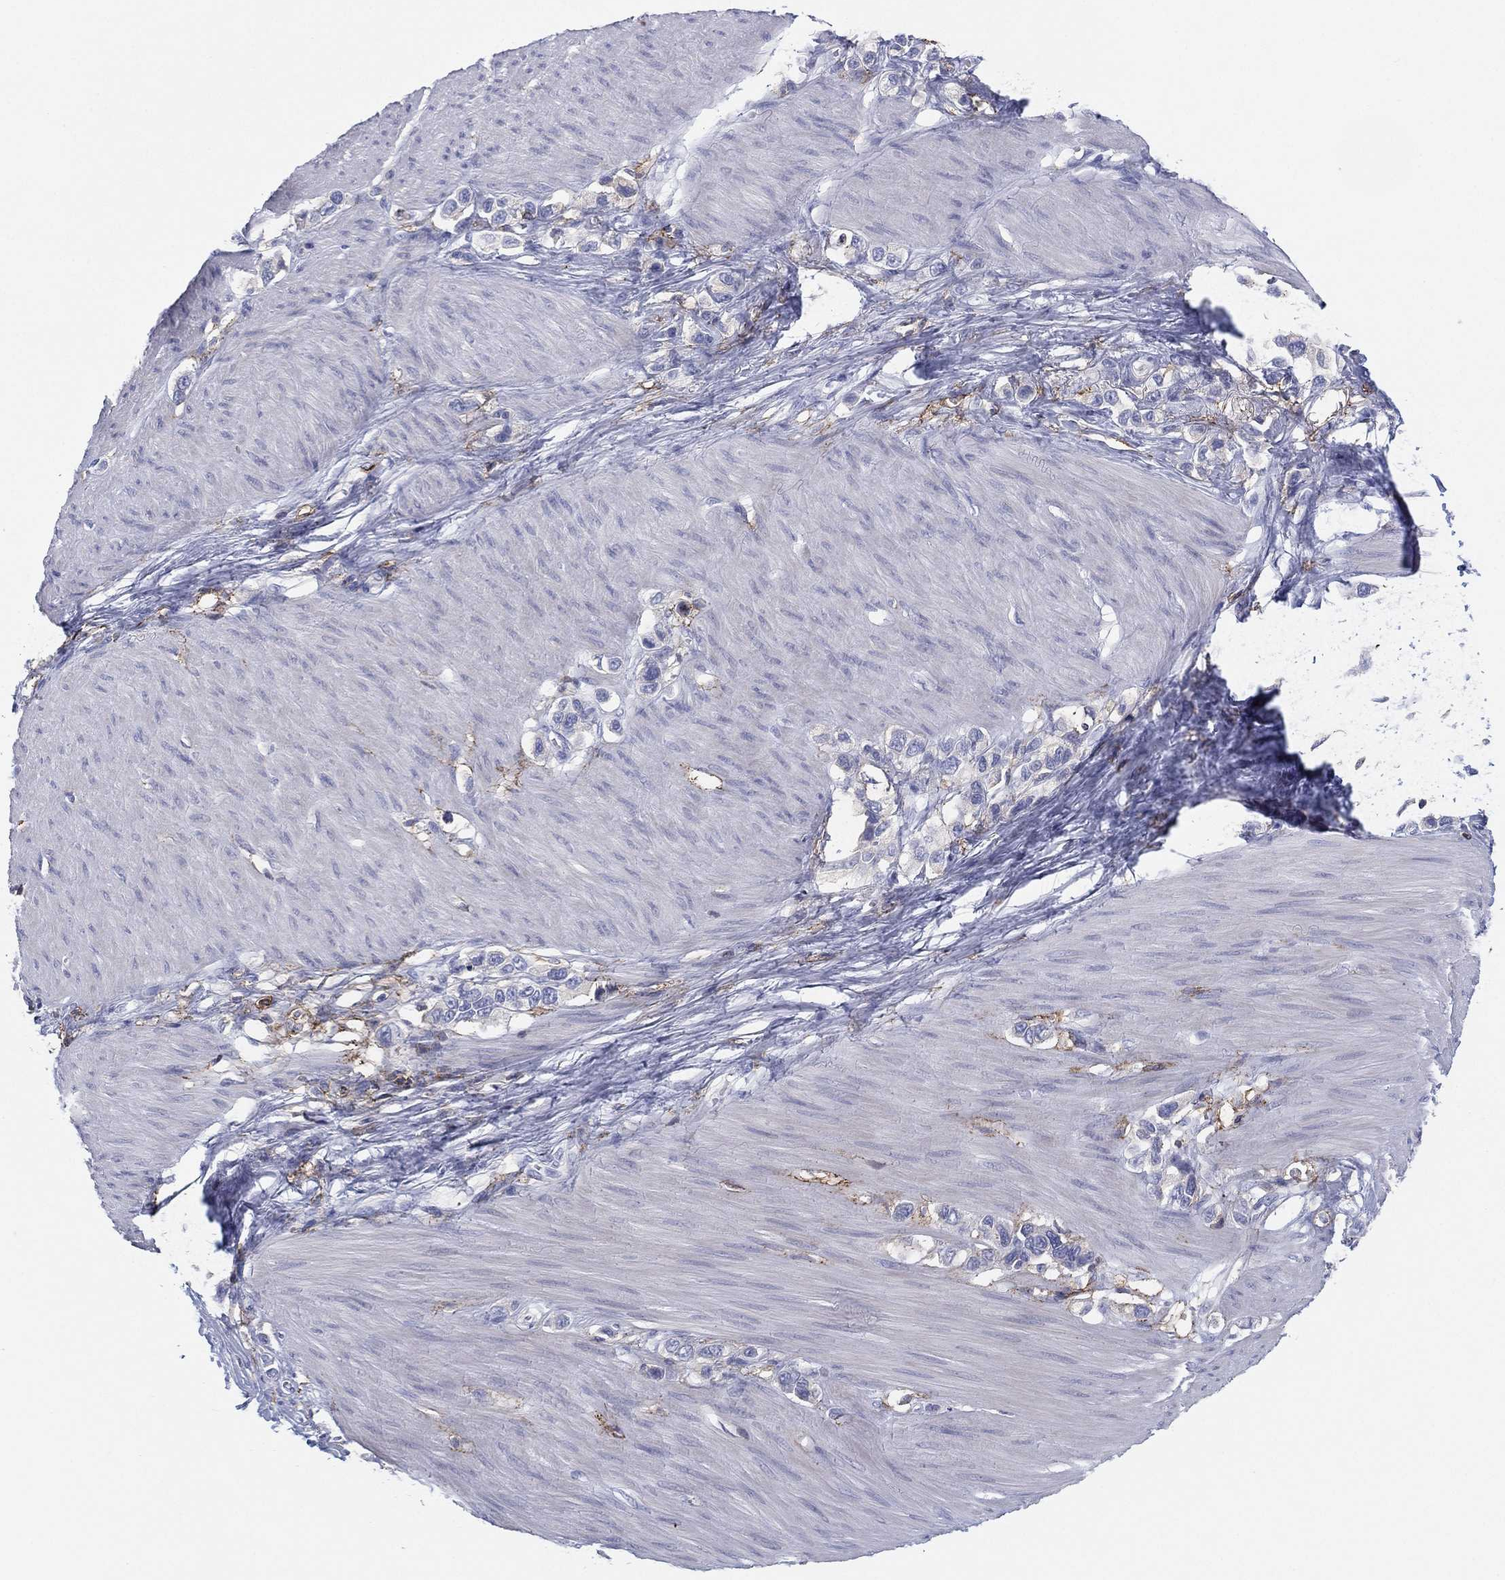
{"staining": {"intensity": "negative", "quantity": "none", "location": "none"}, "tissue": "stomach cancer", "cell_type": "Tumor cells", "image_type": "cancer", "snomed": [{"axis": "morphology", "description": "Normal tissue, NOS"}, {"axis": "morphology", "description": "Adenocarcinoma, NOS"}, {"axis": "morphology", "description": "Adenocarcinoma, High grade"}, {"axis": "topography", "description": "Stomach, upper"}, {"axis": "topography", "description": "Stomach"}], "caption": "IHC of stomach cancer reveals no staining in tumor cells.", "gene": "SELPLG", "patient": {"sex": "female", "age": 65}}